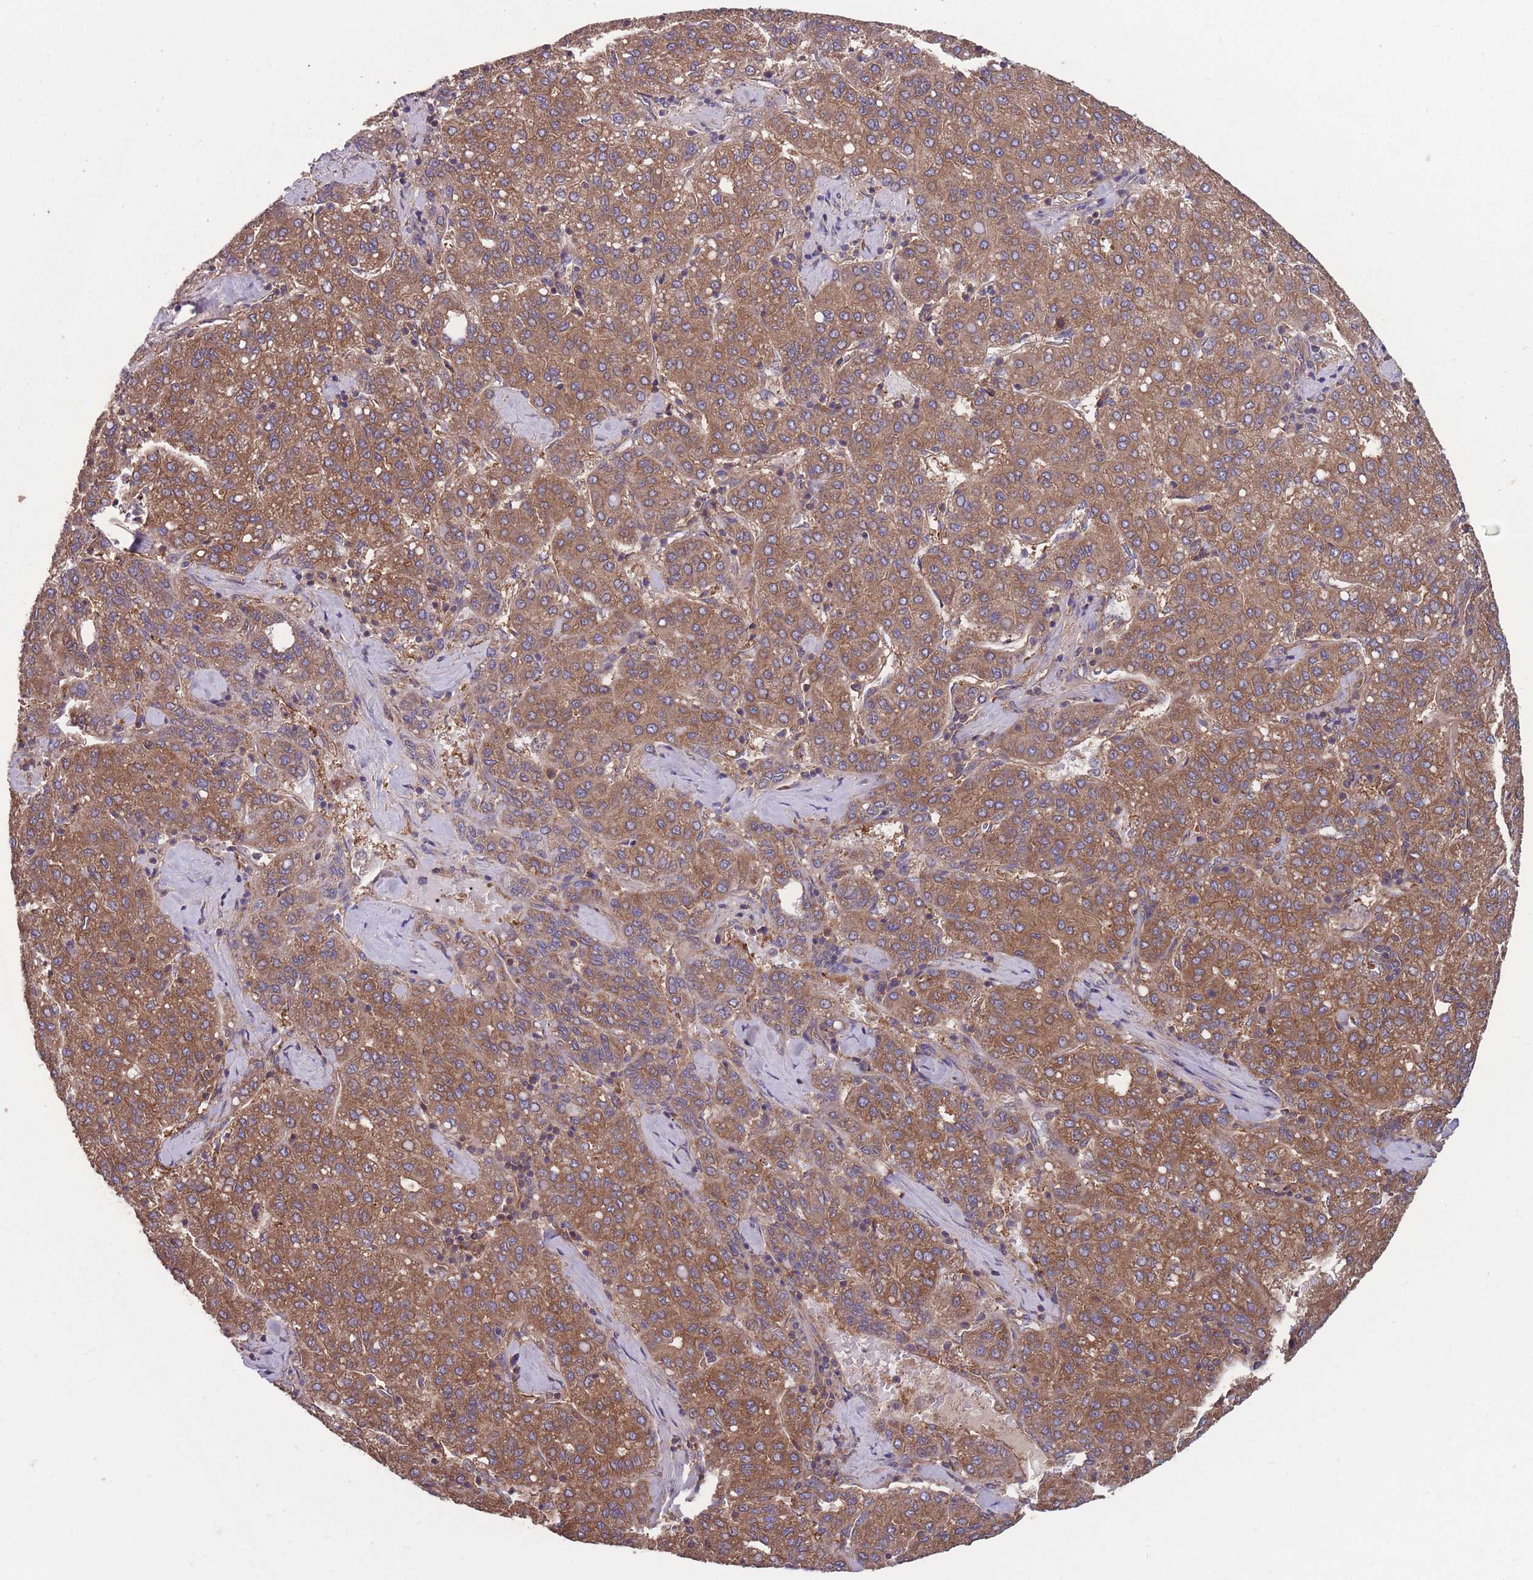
{"staining": {"intensity": "moderate", "quantity": ">75%", "location": "cytoplasmic/membranous"}, "tissue": "liver cancer", "cell_type": "Tumor cells", "image_type": "cancer", "snomed": [{"axis": "morphology", "description": "Carcinoma, Hepatocellular, NOS"}, {"axis": "topography", "description": "Liver"}], "caption": "Immunohistochemistry (IHC) (DAB (3,3'-diaminobenzidine)) staining of liver hepatocellular carcinoma shows moderate cytoplasmic/membranous protein positivity in approximately >75% of tumor cells.", "gene": "ZPR1", "patient": {"sex": "male", "age": 65}}